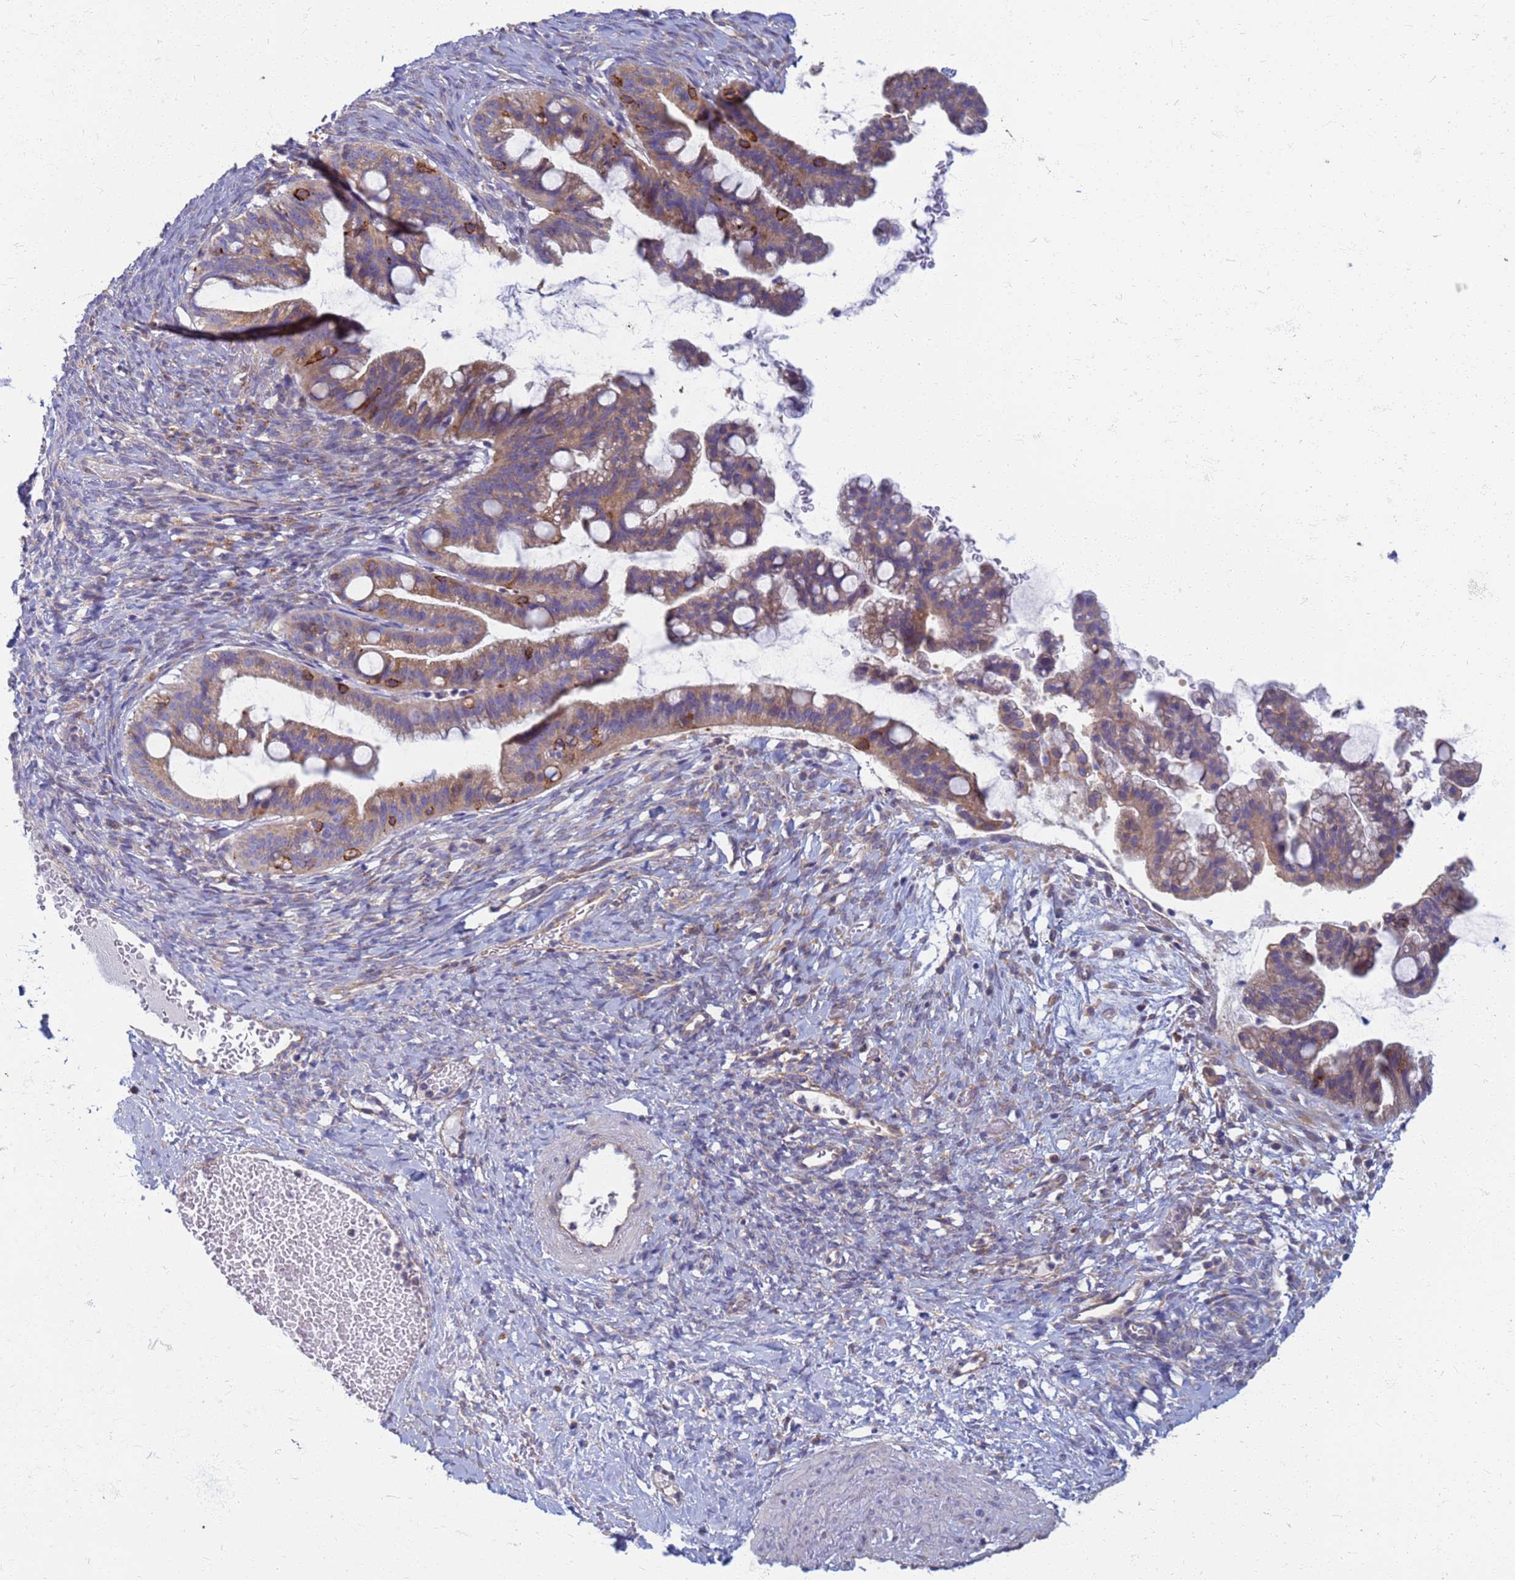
{"staining": {"intensity": "moderate", "quantity": ">75%", "location": "cytoplasmic/membranous"}, "tissue": "ovarian cancer", "cell_type": "Tumor cells", "image_type": "cancer", "snomed": [{"axis": "morphology", "description": "Cystadenocarcinoma, mucinous, NOS"}, {"axis": "topography", "description": "Ovary"}], "caption": "DAB immunohistochemical staining of human ovarian cancer (mucinous cystadenocarcinoma) displays moderate cytoplasmic/membranous protein positivity in approximately >75% of tumor cells. (Stains: DAB in brown, nuclei in blue, Microscopy: brightfield microscopy at high magnification).", "gene": "EEA1", "patient": {"sex": "female", "age": 73}}